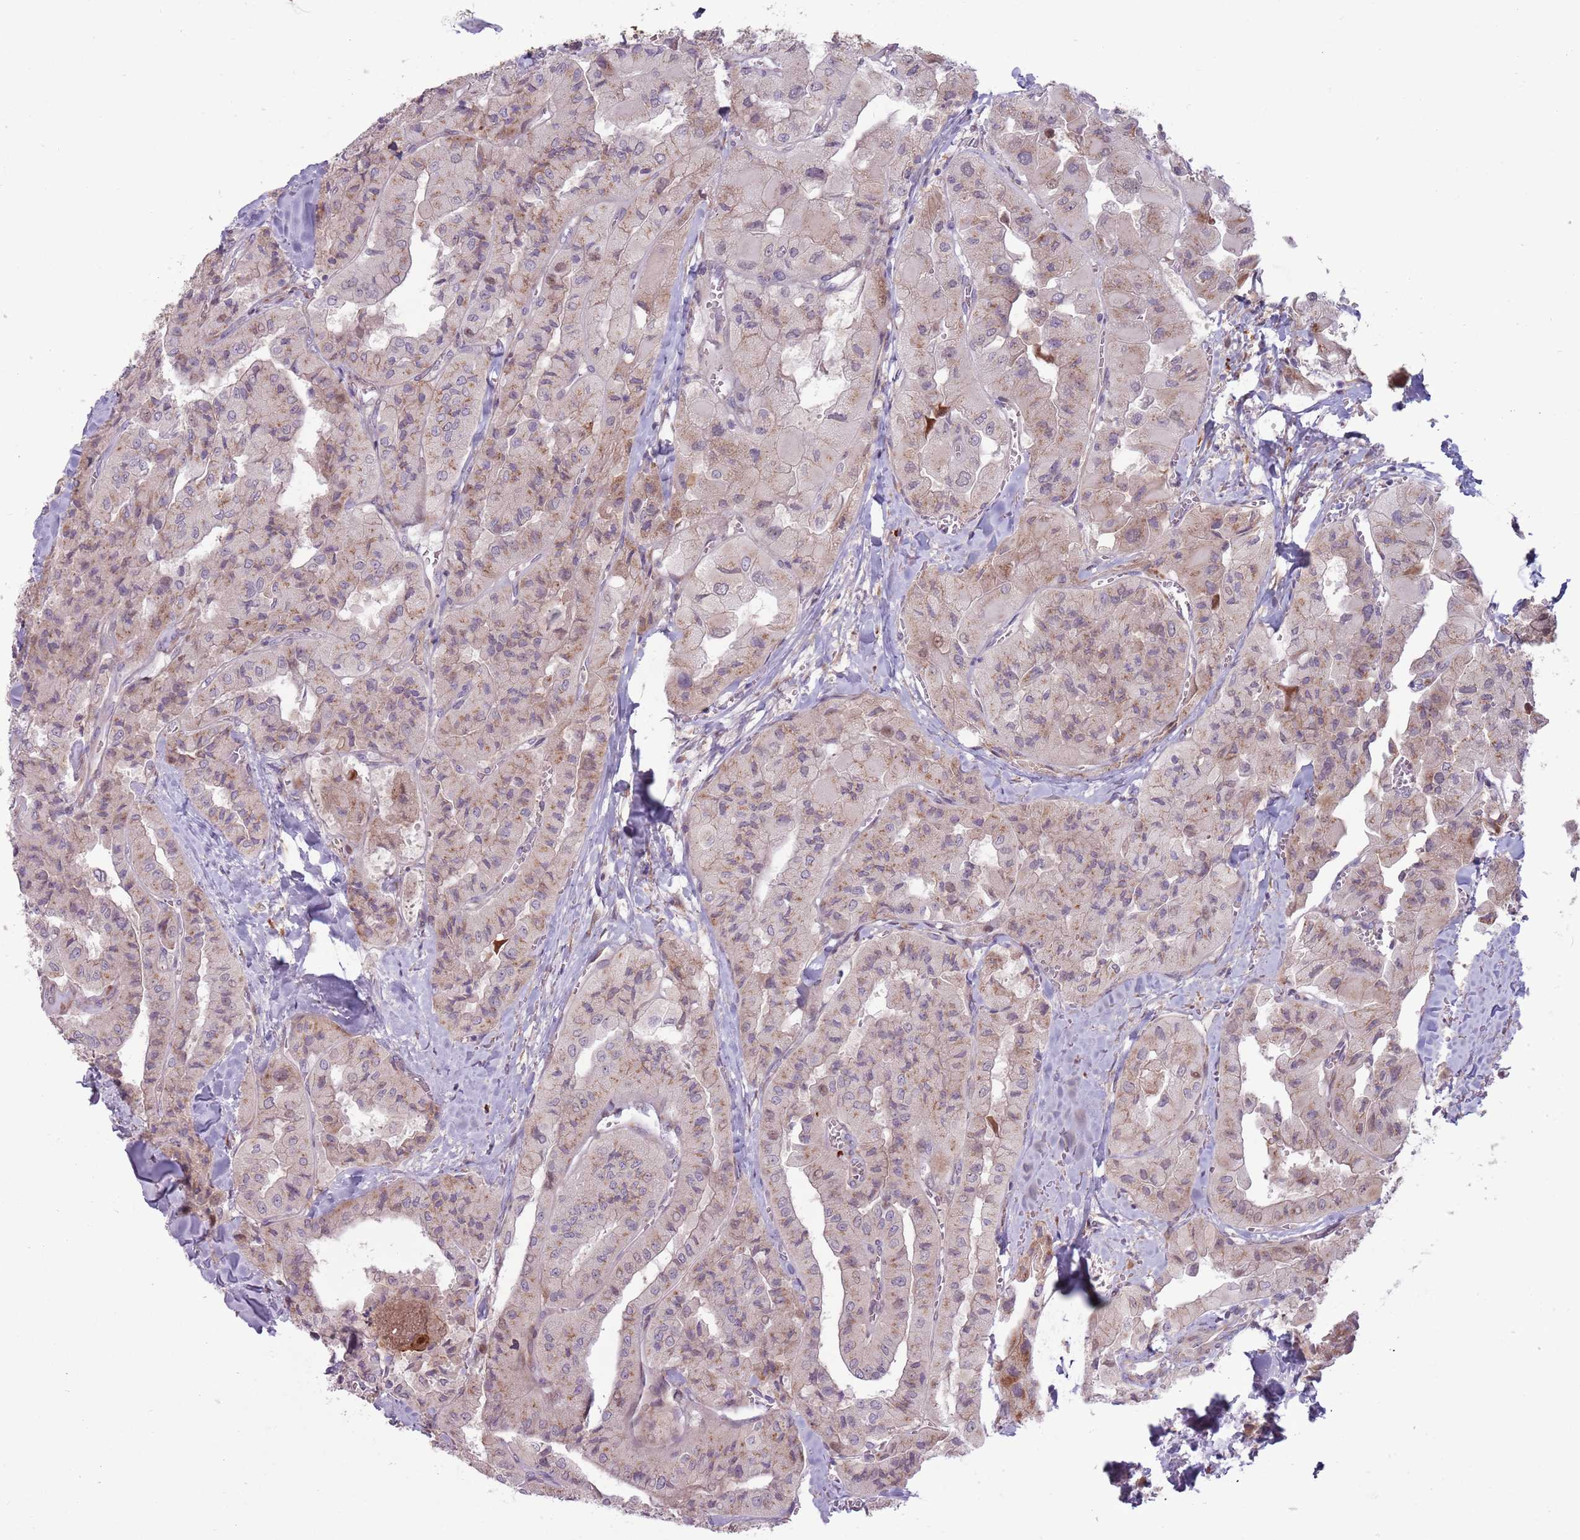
{"staining": {"intensity": "weak", "quantity": "25%-75%", "location": "cytoplasmic/membranous"}, "tissue": "thyroid cancer", "cell_type": "Tumor cells", "image_type": "cancer", "snomed": [{"axis": "morphology", "description": "Normal tissue, NOS"}, {"axis": "morphology", "description": "Papillary adenocarcinoma, NOS"}, {"axis": "topography", "description": "Thyroid gland"}], "caption": "Human thyroid papillary adenocarcinoma stained with a brown dye exhibits weak cytoplasmic/membranous positive staining in about 25%-75% of tumor cells.", "gene": "CCDC150", "patient": {"sex": "female", "age": 59}}